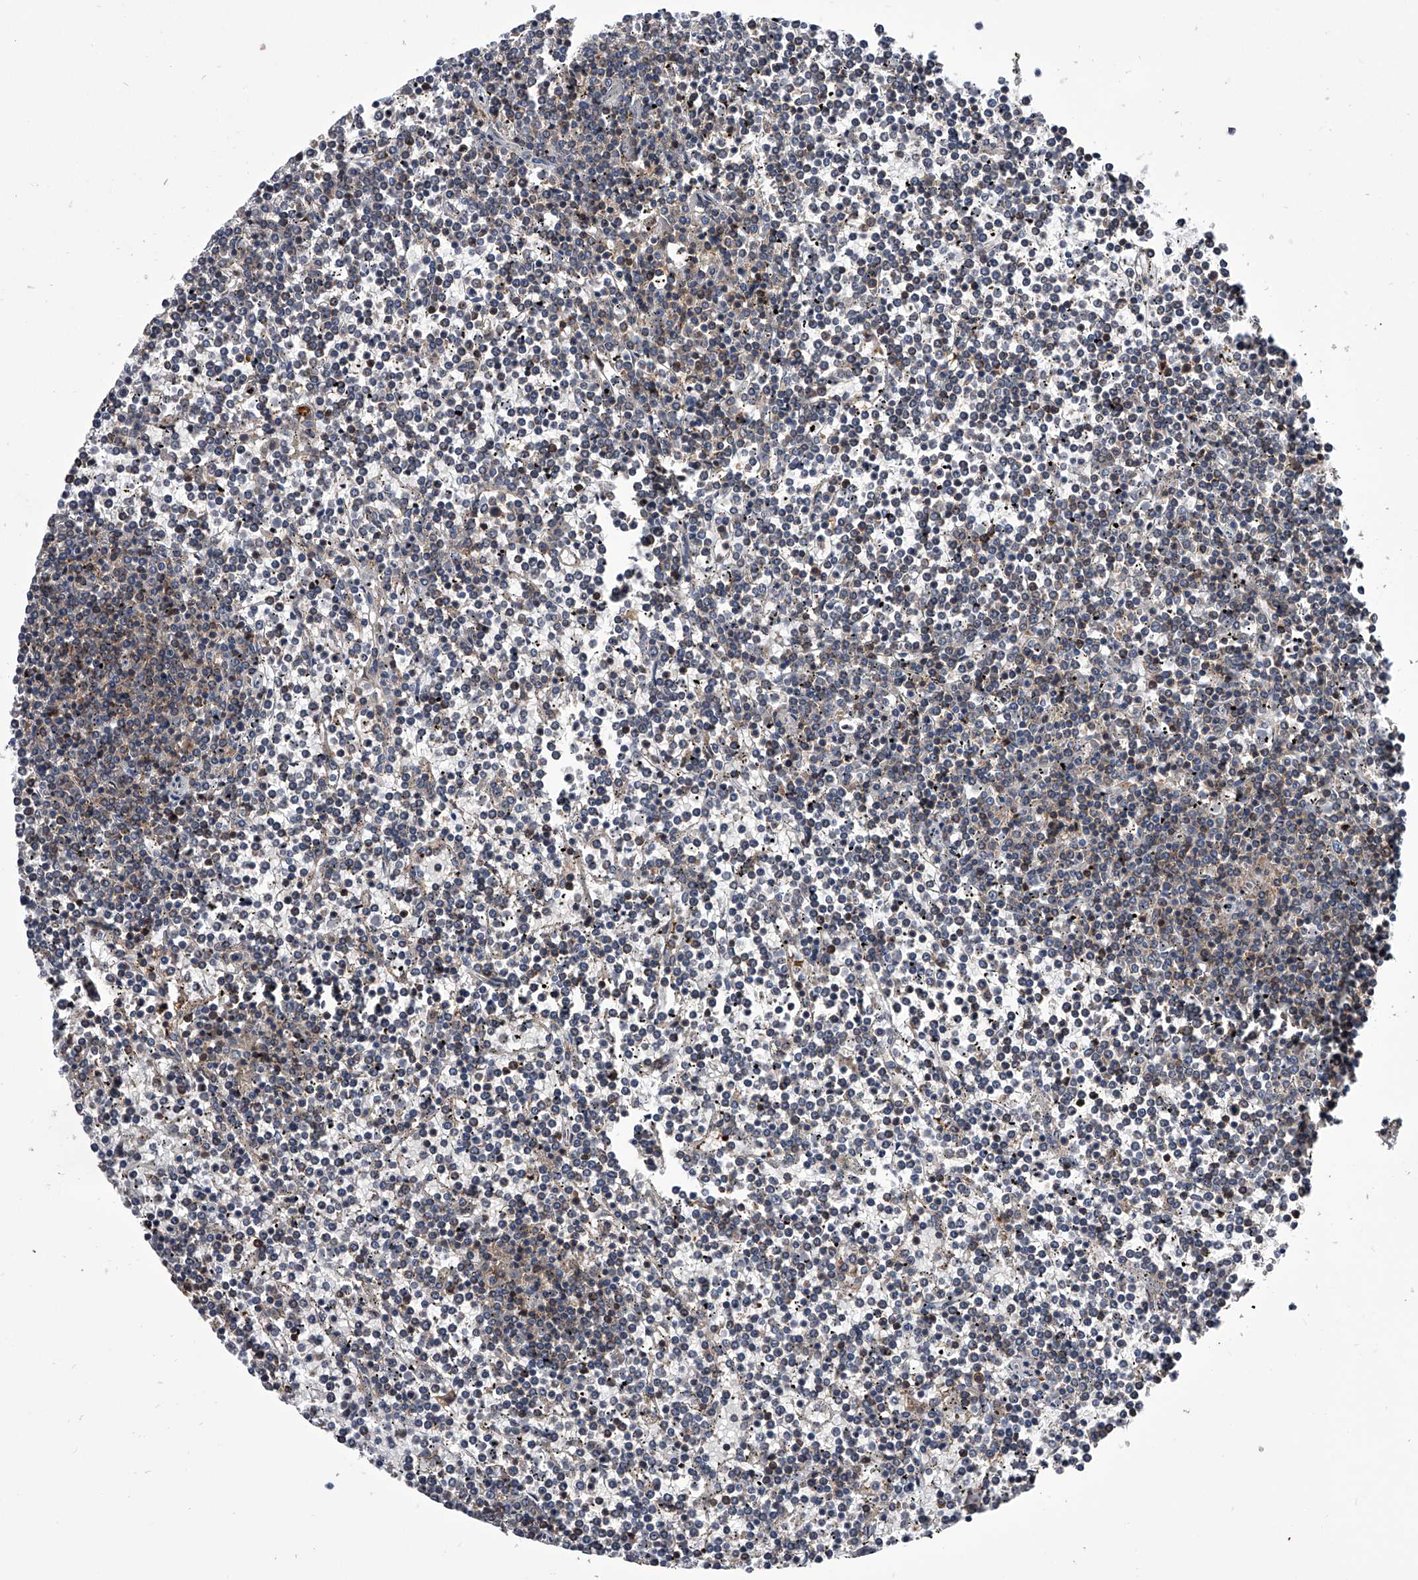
{"staining": {"intensity": "weak", "quantity": "<25%", "location": "cytoplasmic/membranous"}, "tissue": "lymphoma", "cell_type": "Tumor cells", "image_type": "cancer", "snomed": [{"axis": "morphology", "description": "Malignant lymphoma, non-Hodgkin's type, Low grade"}, {"axis": "topography", "description": "Spleen"}], "caption": "Tumor cells show no significant protein expression in lymphoma. (Stains: DAB (3,3'-diaminobenzidine) IHC with hematoxylin counter stain, Microscopy: brightfield microscopy at high magnification).", "gene": "PAN3", "patient": {"sex": "female", "age": 19}}